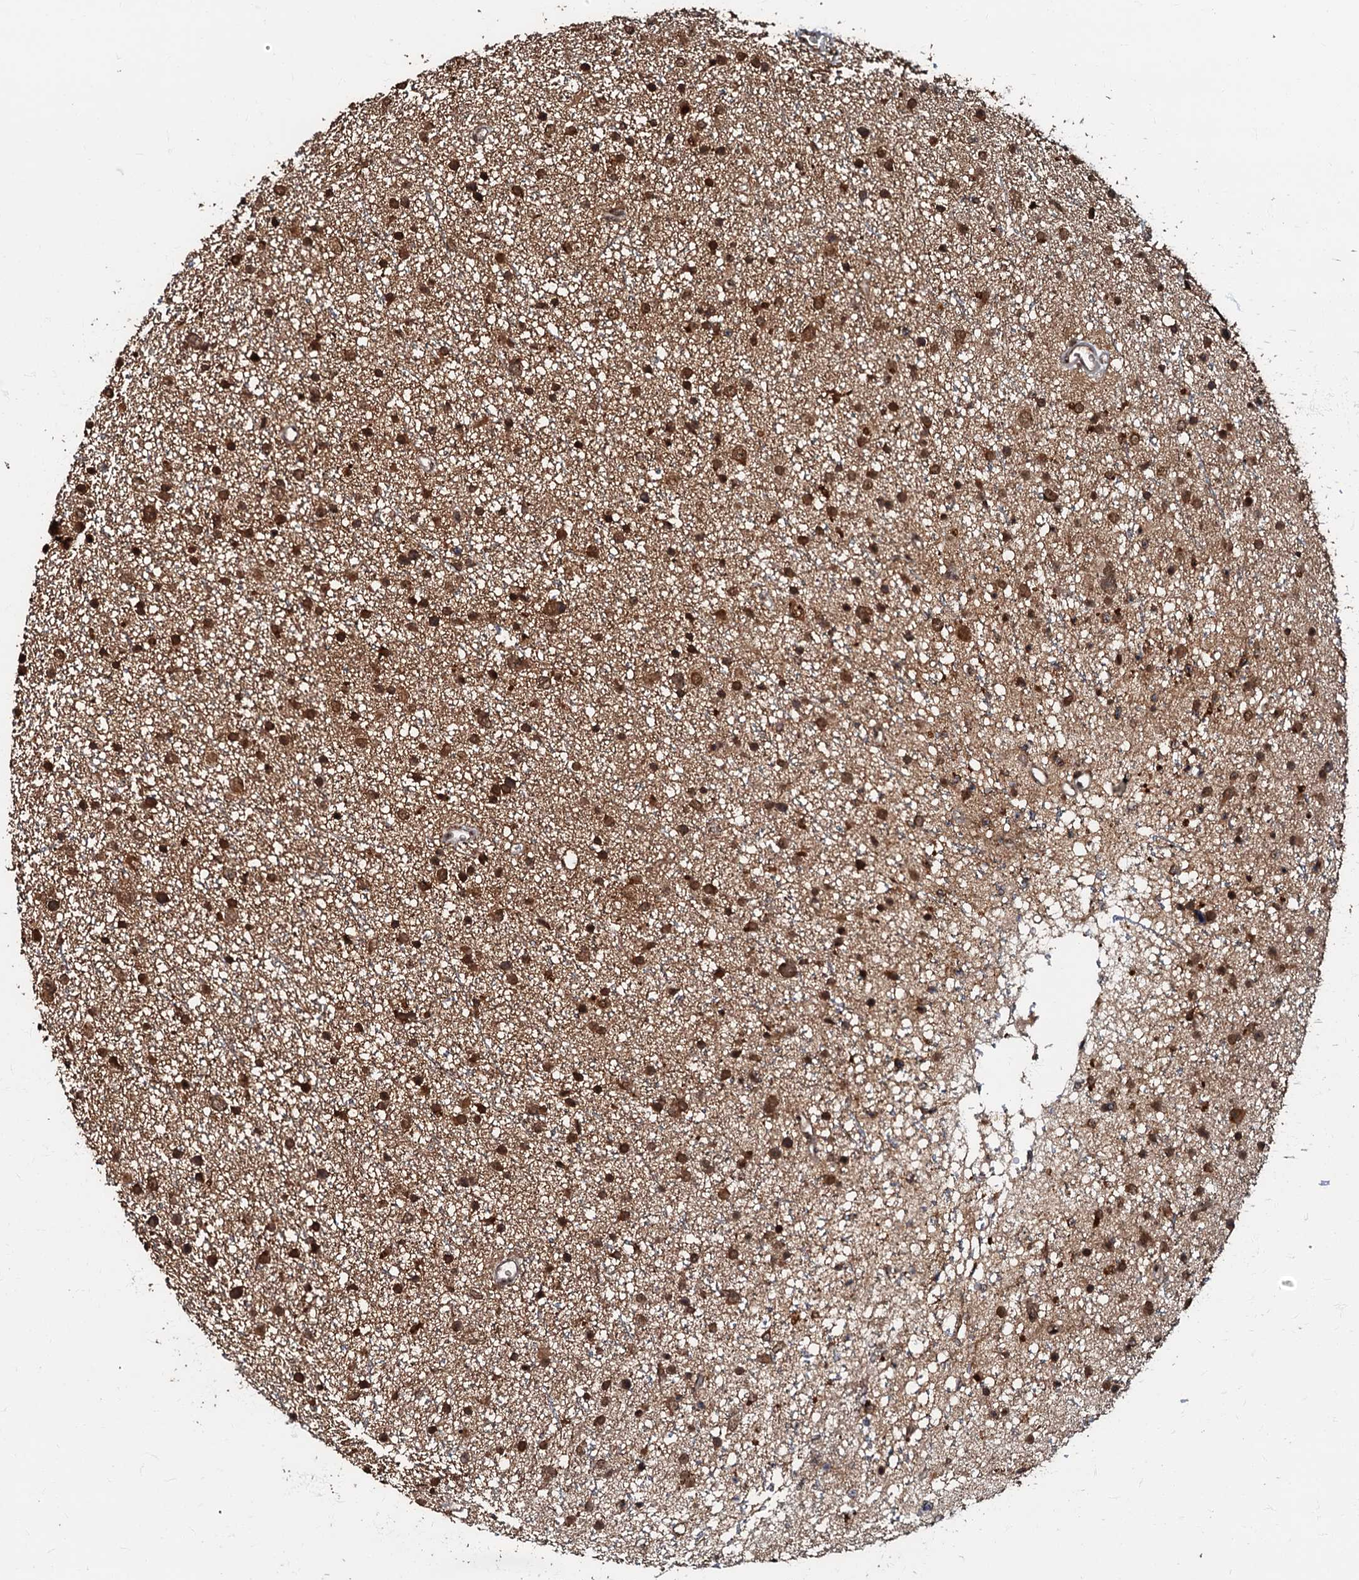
{"staining": {"intensity": "moderate", "quantity": ">75%", "location": "cytoplasmic/membranous,nuclear"}, "tissue": "glioma", "cell_type": "Tumor cells", "image_type": "cancer", "snomed": [{"axis": "morphology", "description": "Glioma, malignant, Low grade"}, {"axis": "topography", "description": "Cerebral cortex"}], "caption": "A brown stain shows moderate cytoplasmic/membranous and nuclear staining of a protein in human malignant glioma (low-grade) tumor cells.", "gene": "C18orf32", "patient": {"sex": "female", "age": 39}}